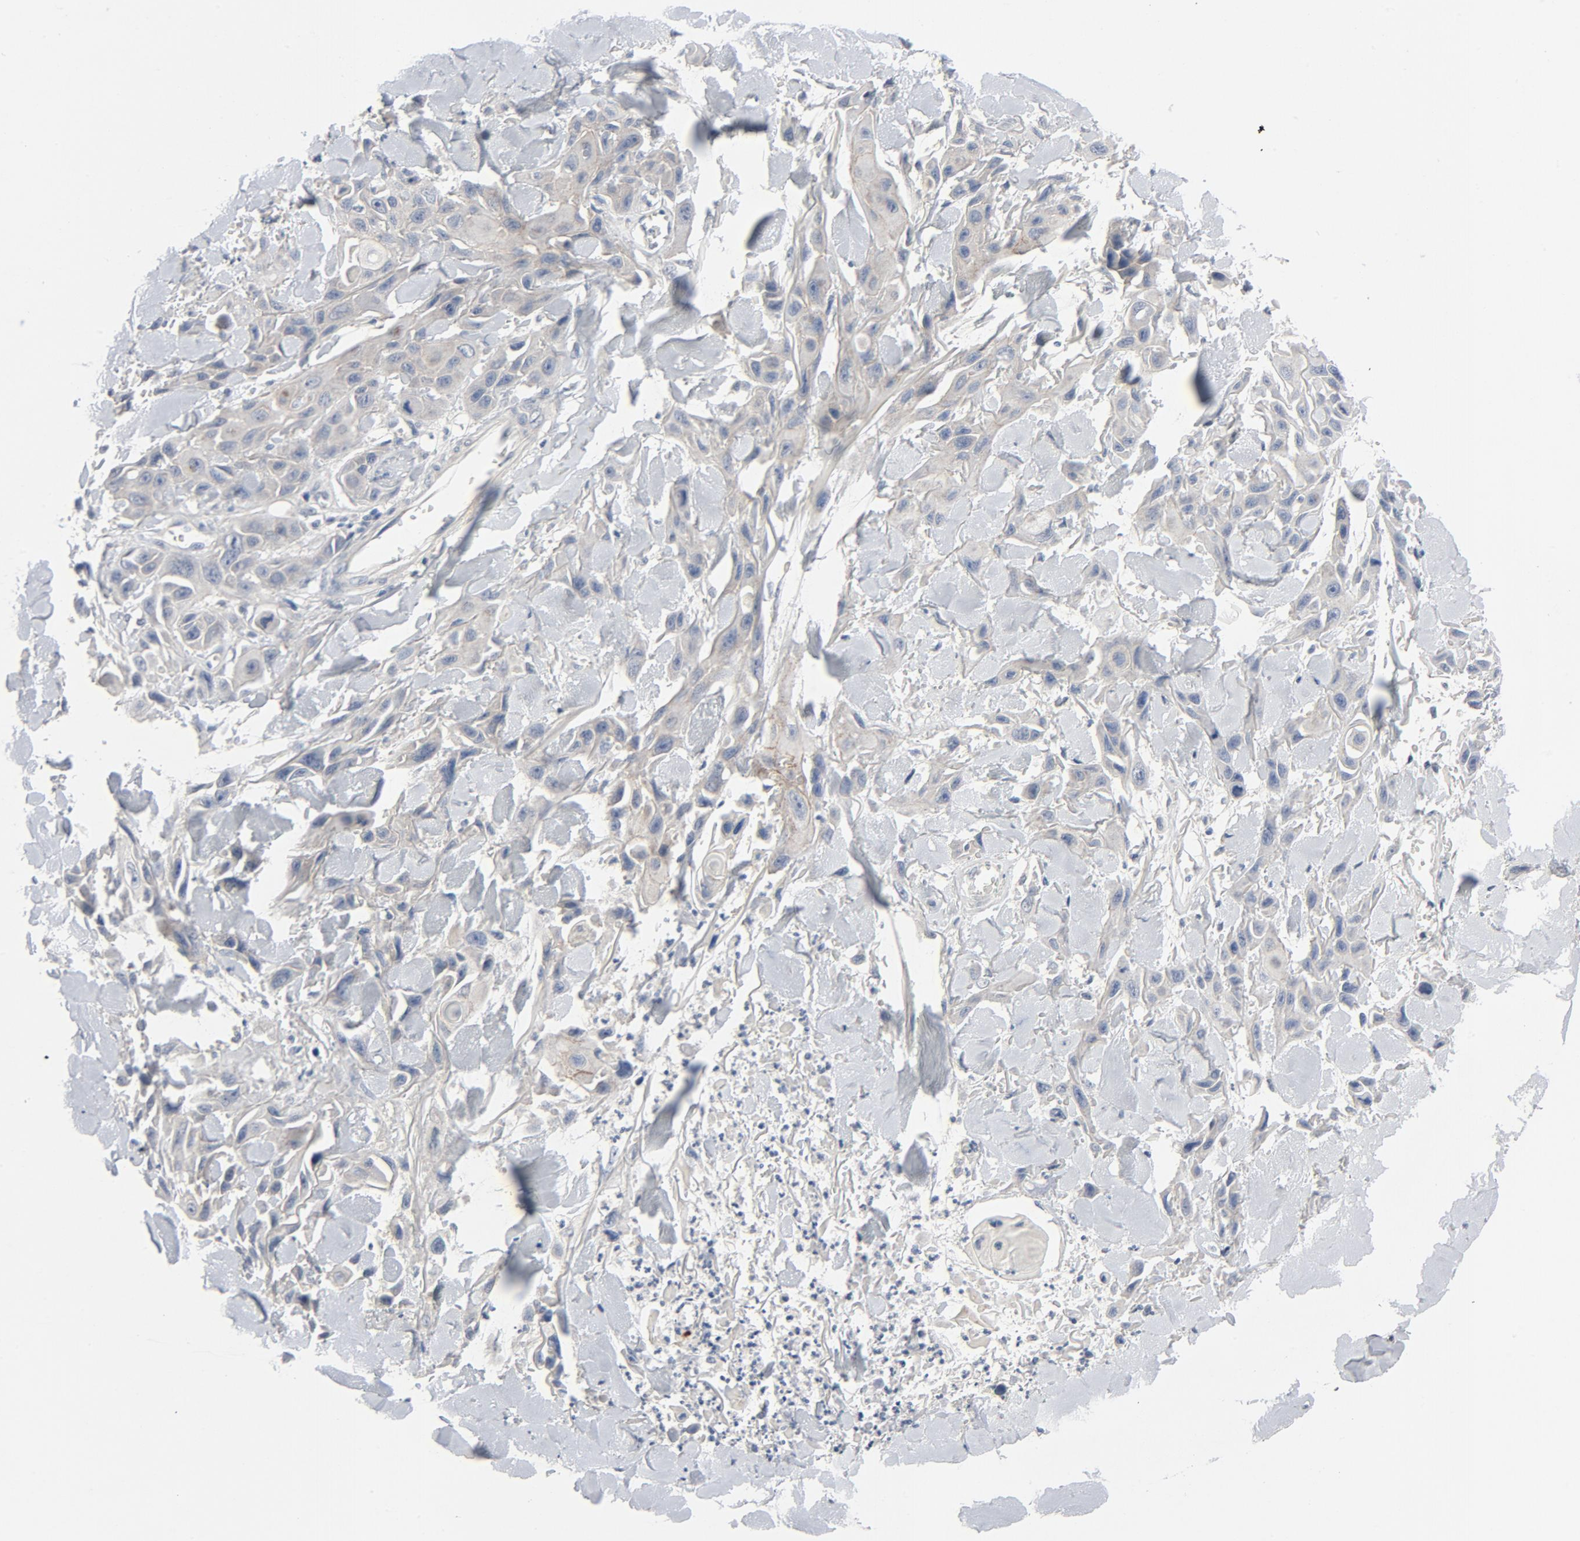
{"staining": {"intensity": "weak", "quantity": ">75%", "location": "cytoplasmic/membranous"}, "tissue": "skin cancer", "cell_type": "Tumor cells", "image_type": "cancer", "snomed": [{"axis": "morphology", "description": "Squamous cell carcinoma, NOS"}, {"axis": "topography", "description": "Skin"}, {"axis": "topography", "description": "Anal"}], "caption": "Immunohistochemistry (IHC) (DAB) staining of skin cancer shows weak cytoplasmic/membranous protein expression in approximately >75% of tumor cells. (DAB = brown stain, brightfield microscopy at high magnification).", "gene": "TSG101", "patient": {"sex": "female", "age": 55}}